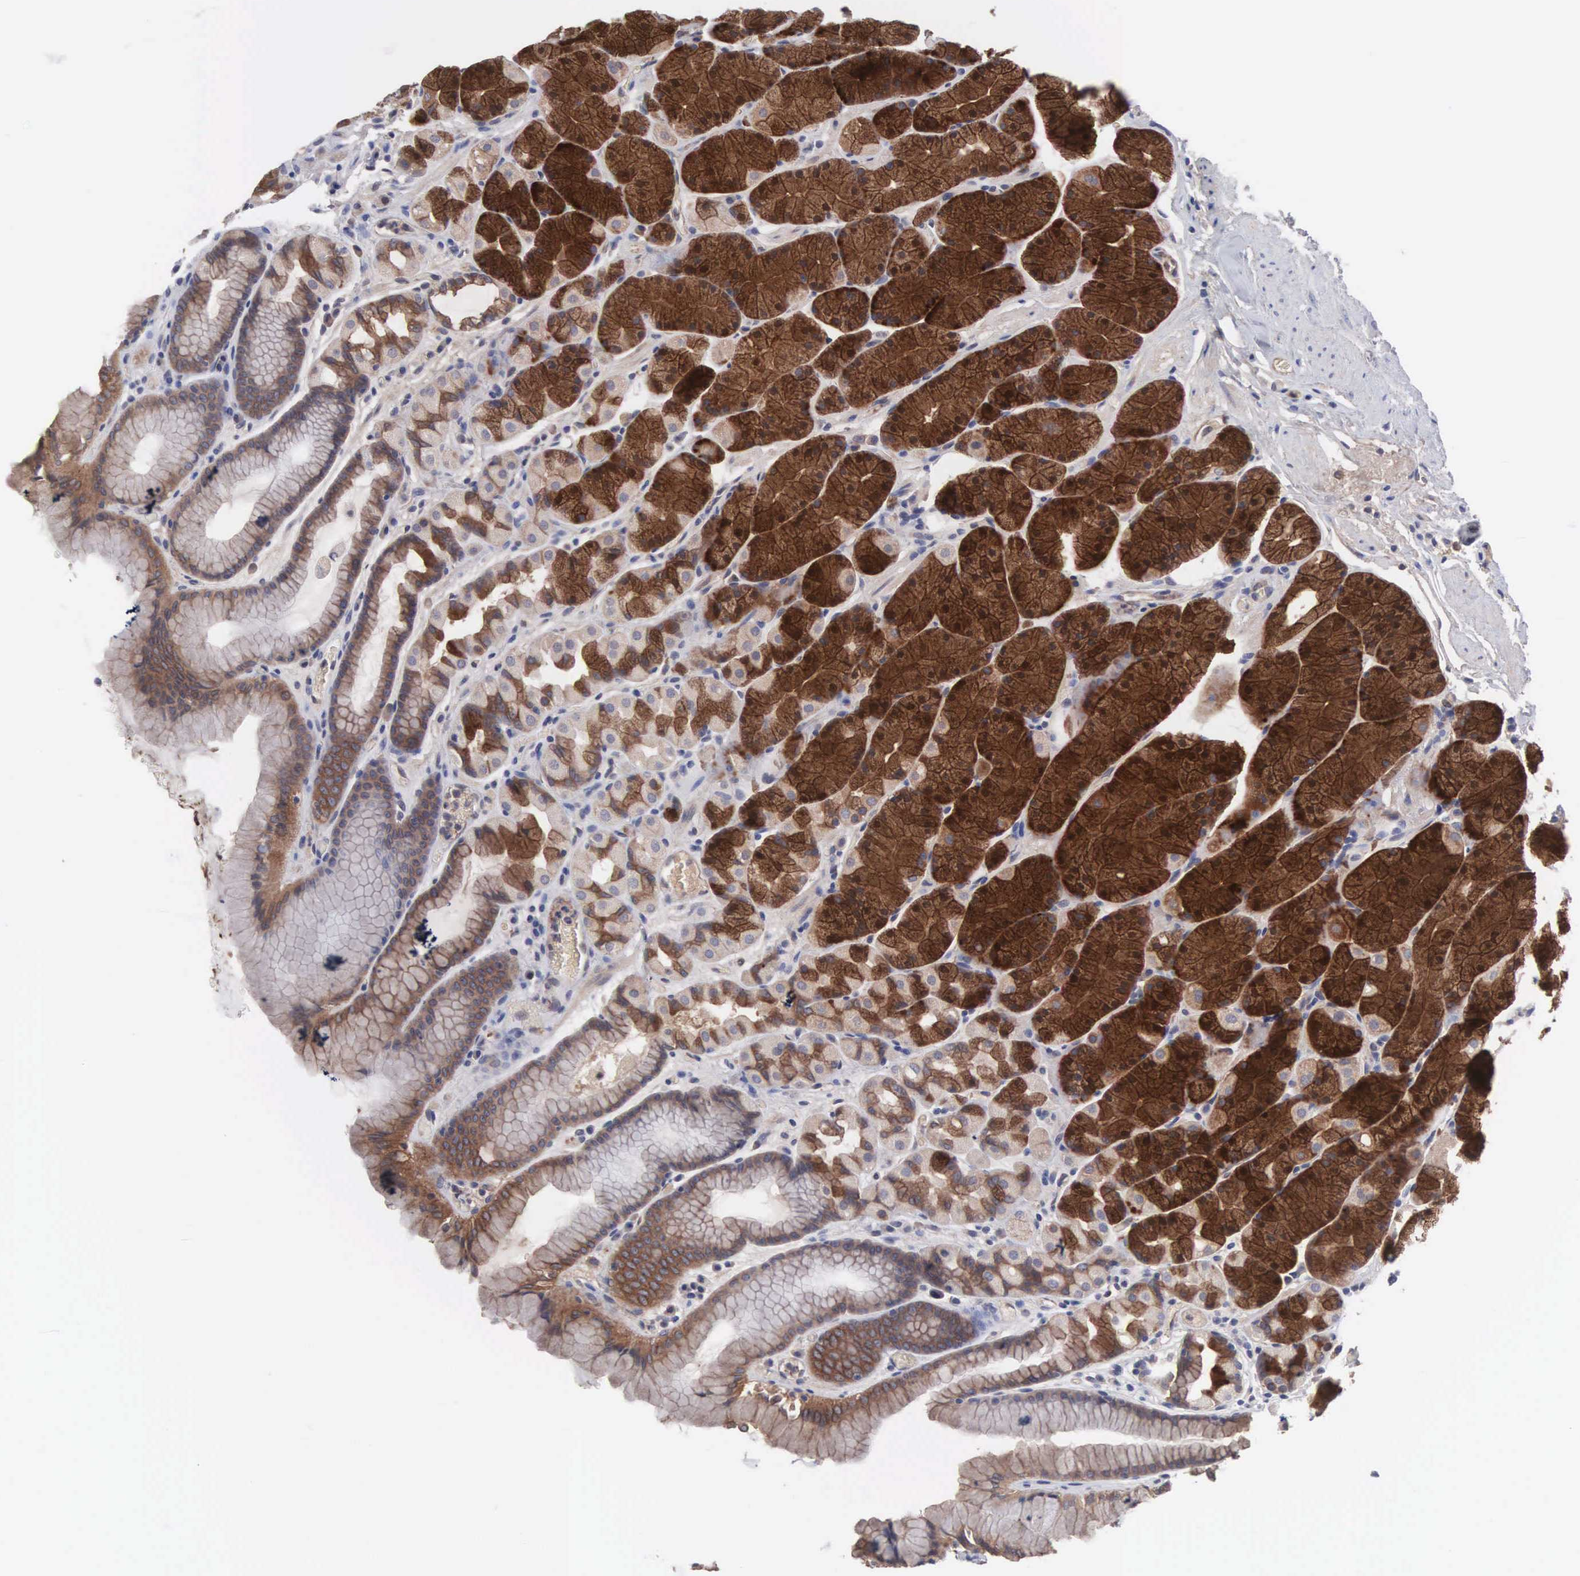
{"staining": {"intensity": "strong", "quantity": ">75%", "location": "cytoplasmic/membranous"}, "tissue": "stomach", "cell_type": "Glandular cells", "image_type": "normal", "snomed": [{"axis": "morphology", "description": "Normal tissue, NOS"}, {"axis": "topography", "description": "Stomach, upper"}], "caption": "A brown stain highlights strong cytoplasmic/membranous positivity of a protein in glandular cells of benign stomach.", "gene": "INF2", "patient": {"sex": "male", "age": 72}}